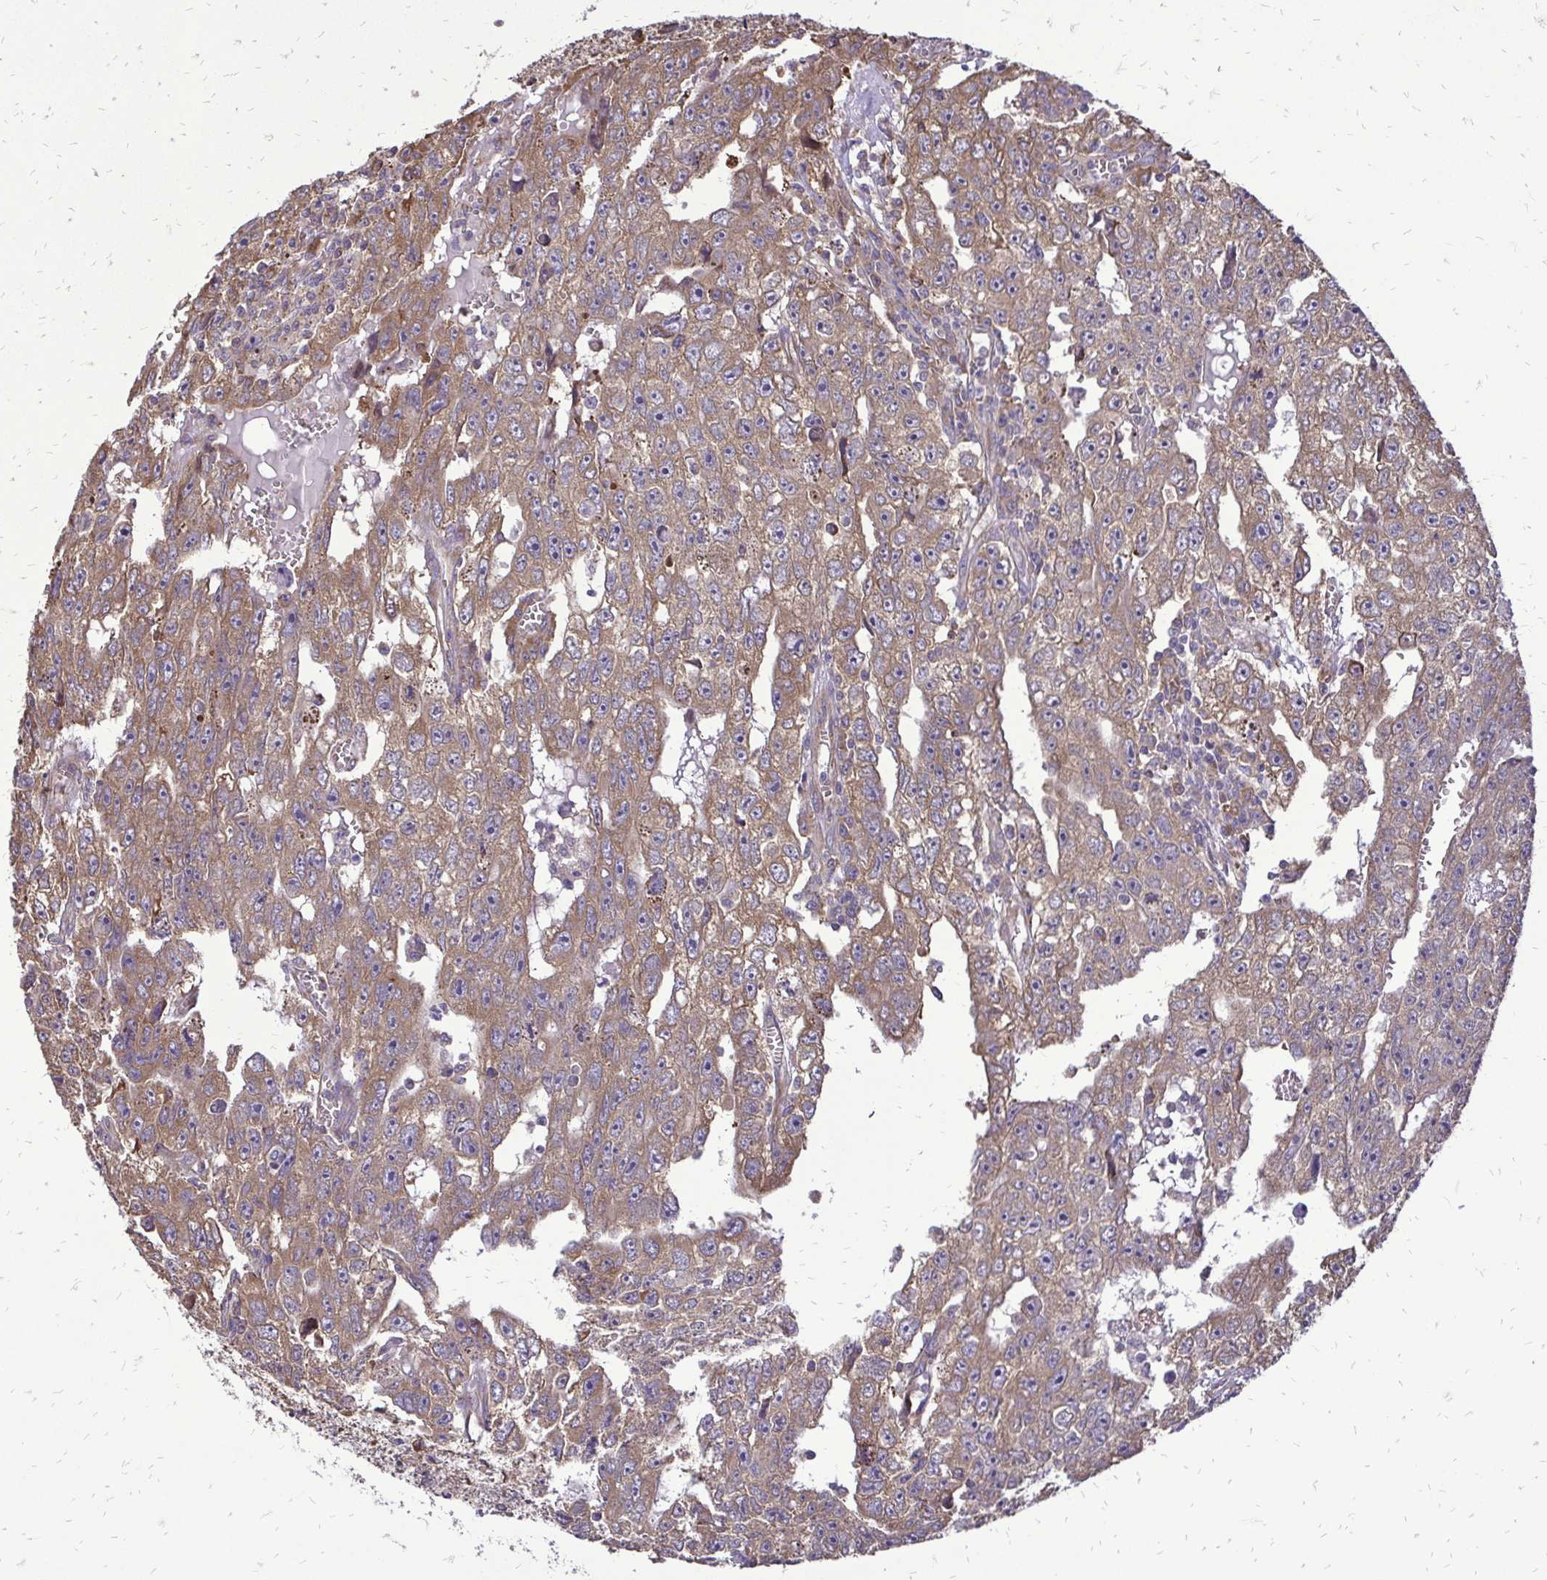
{"staining": {"intensity": "moderate", "quantity": ">75%", "location": "cytoplasmic/membranous"}, "tissue": "testis cancer", "cell_type": "Tumor cells", "image_type": "cancer", "snomed": [{"axis": "morphology", "description": "Carcinoma, Embryonal, NOS"}, {"axis": "topography", "description": "Testis"}], "caption": "An IHC histopathology image of tumor tissue is shown. Protein staining in brown shows moderate cytoplasmic/membranous positivity in testis cancer within tumor cells. Using DAB (3,3'-diaminobenzidine) (brown) and hematoxylin (blue) stains, captured at high magnification using brightfield microscopy.", "gene": "RPS3", "patient": {"sex": "male", "age": 20}}